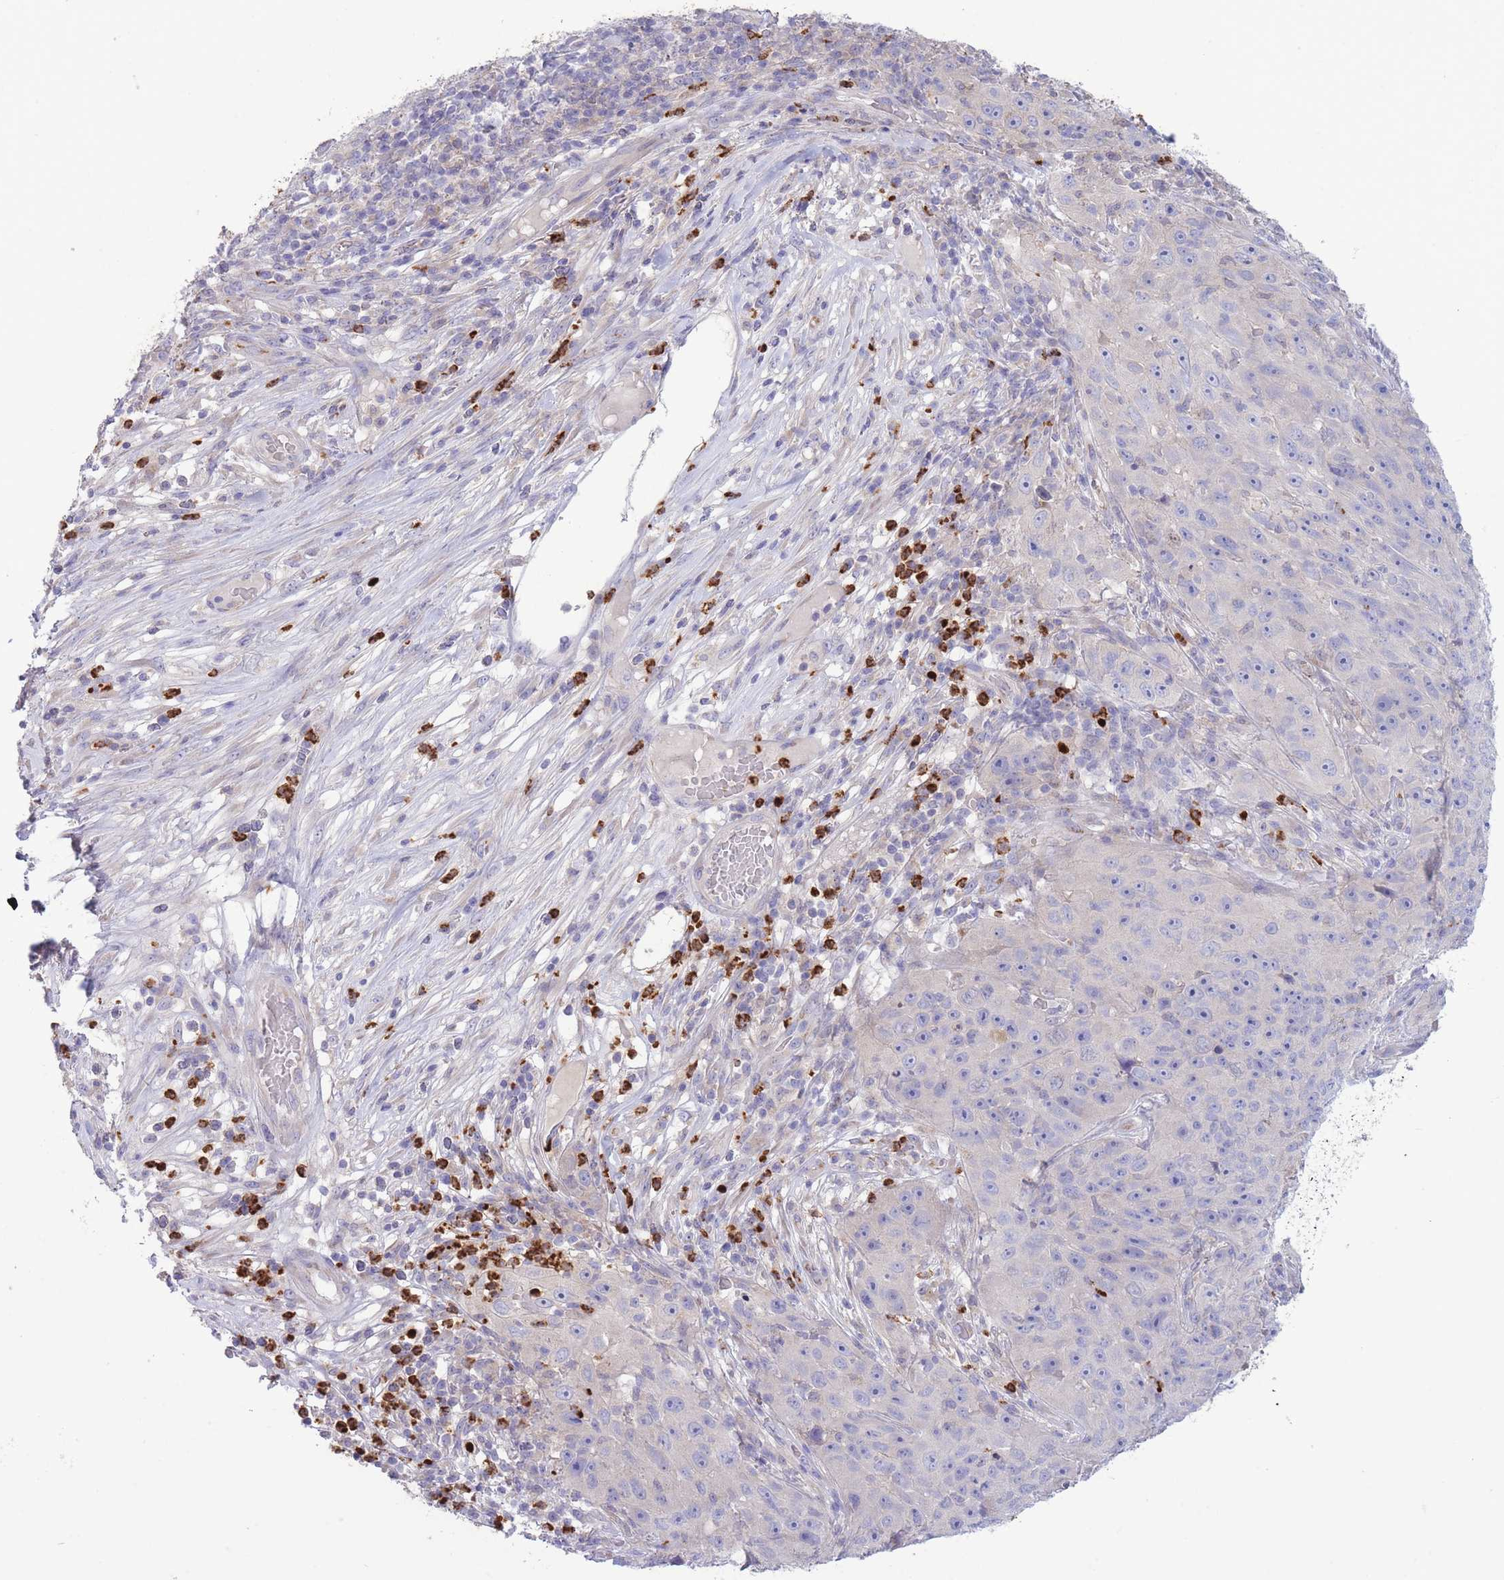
{"staining": {"intensity": "negative", "quantity": "none", "location": "none"}, "tissue": "skin cancer", "cell_type": "Tumor cells", "image_type": "cancer", "snomed": [{"axis": "morphology", "description": "Squamous cell carcinoma, NOS"}, {"axis": "topography", "description": "Skin"}], "caption": "A high-resolution image shows immunohistochemistry staining of skin cancer (squamous cell carcinoma), which demonstrates no significant staining in tumor cells. The staining is performed using DAB brown chromogen with nuclei counter-stained in using hematoxylin.", "gene": "CENPM", "patient": {"sex": "female", "age": 87}}